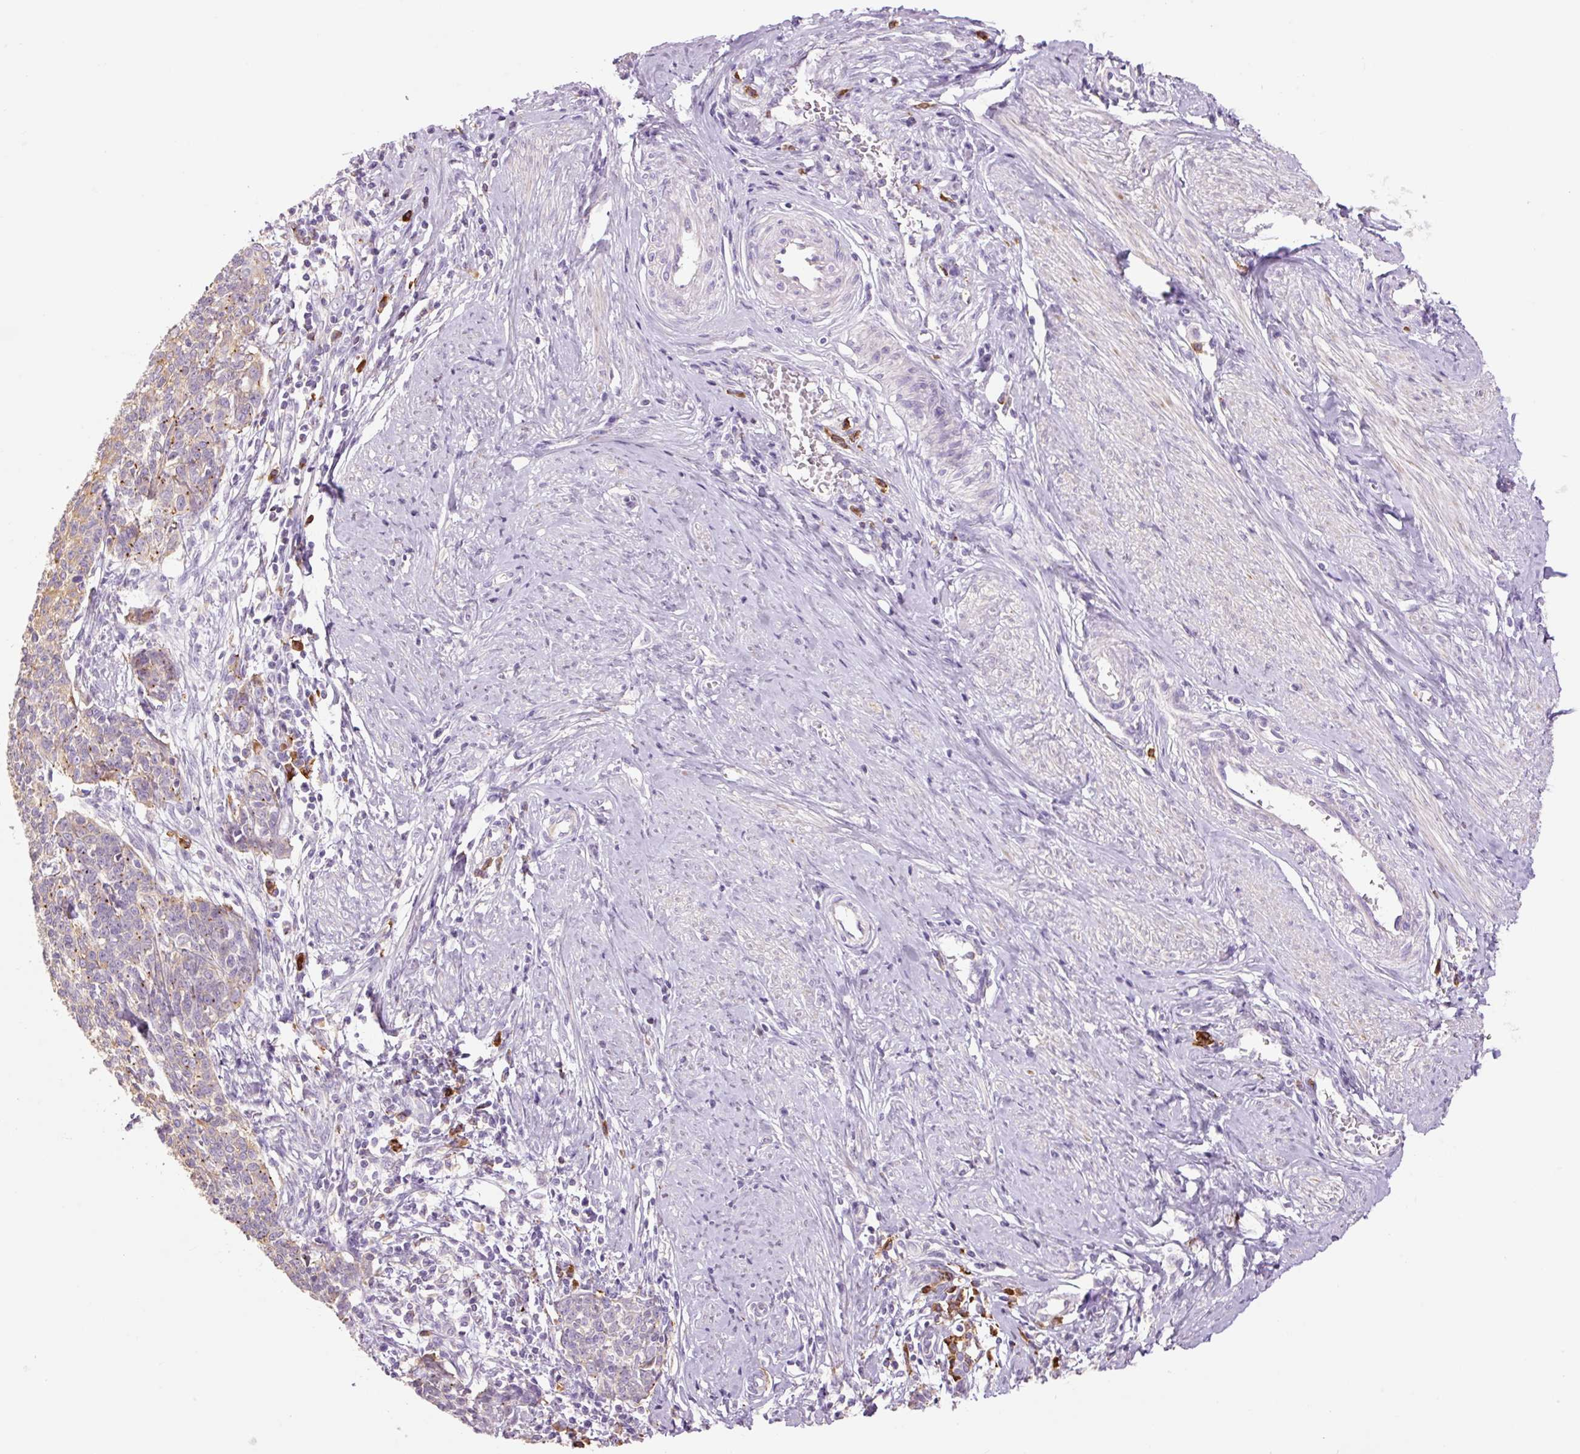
{"staining": {"intensity": "weak", "quantity": "<25%", "location": "cytoplasmic/membranous"}, "tissue": "cervical cancer", "cell_type": "Tumor cells", "image_type": "cancer", "snomed": [{"axis": "morphology", "description": "Squamous cell carcinoma, NOS"}, {"axis": "topography", "description": "Cervix"}], "caption": "Tumor cells show no significant staining in squamous cell carcinoma (cervical).", "gene": "HAX1", "patient": {"sex": "female", "age": 39}}